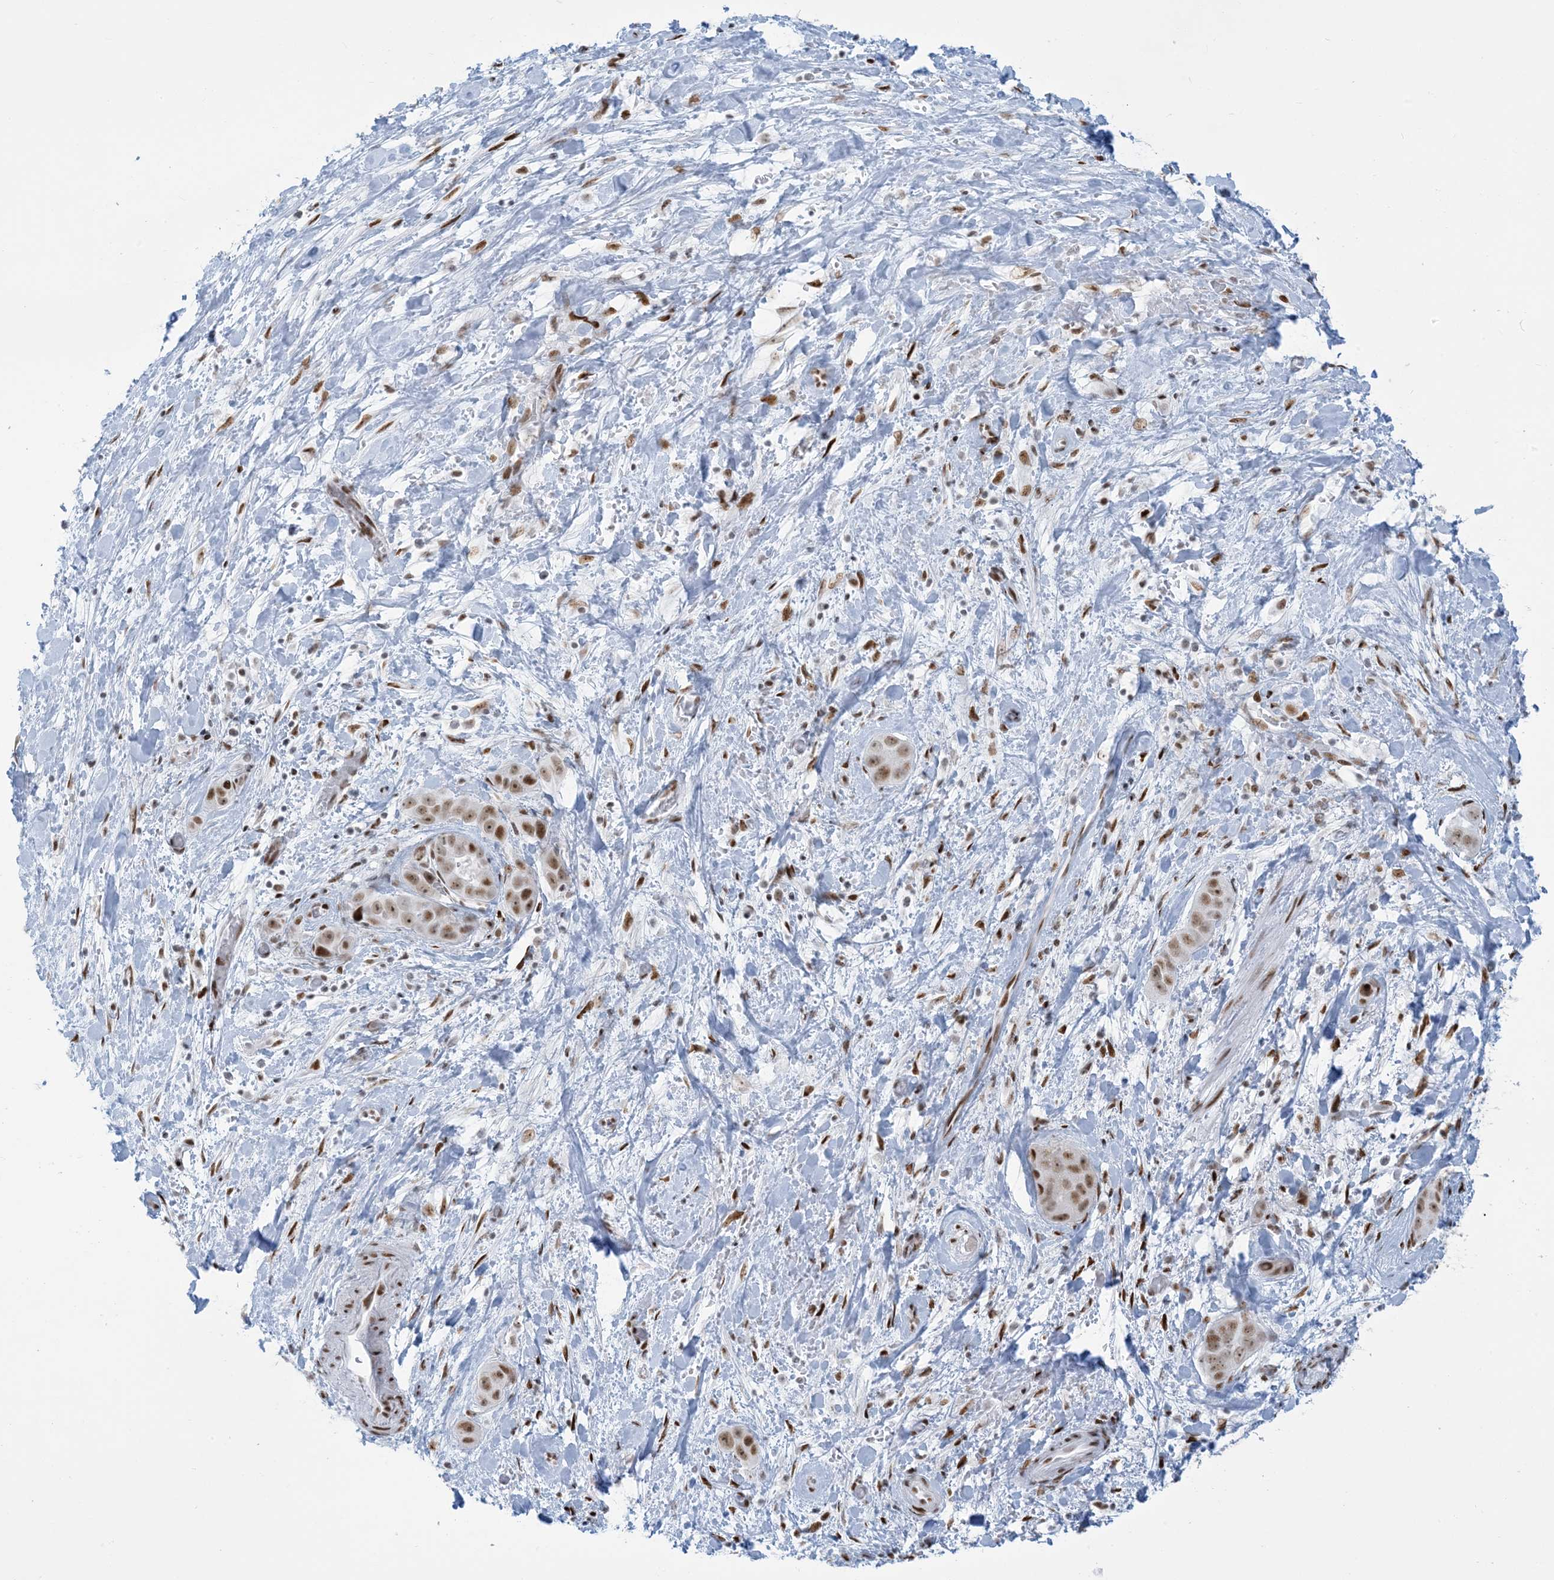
{"staining": {"intensity": "moderate", "quantity": ">75%", "location": "nuclear"}, "tissue": "liver cancer", "cell_type": "Tumor cells", "image_type": "cancer", "snomed": [{"axis": "morphology", "description": "Cholangiocarcinoma"}, {"axis": "topography", "description": "Liver"}], "caption": "About >75% of tumor cells in human liver cancer (cholangiocarcinoma) demonstrate moderate nuclear protein expression as visualized by brown immunohistochemical staining.", "gene": "STAG1", "patient": {"sex": "female", "age": 52}}